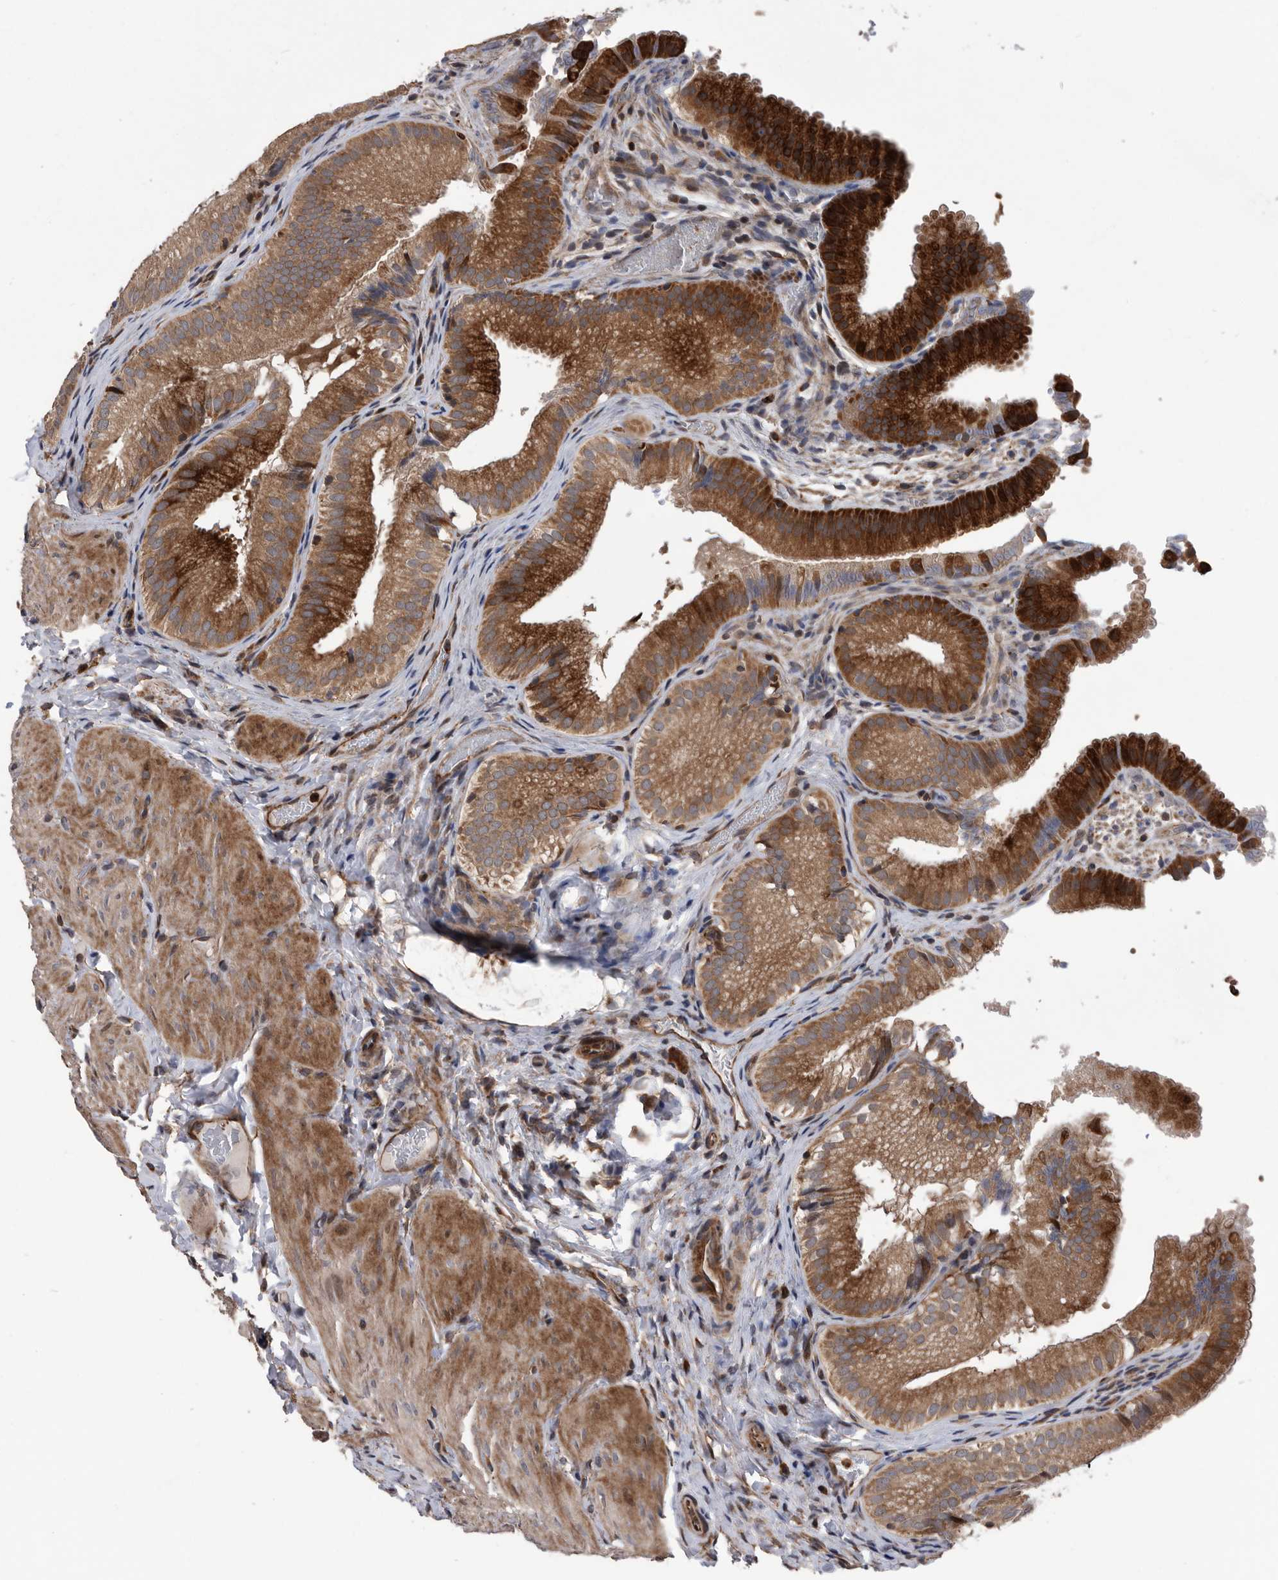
{"staining": {"intensity": "strong", "quantity": ">75%", "location": "cytoplasmic/membranous"}, "tissue": "gallbladder", "cell_type": "Glandular cells", "image_type": "normal", "snomed": [{"axis": "morphology", "description": "Normal tissue, NOS"}, {"axis": "topography", "description": "Gallbladder"}], "caption": "A high-resolution micrograph shows immunohistochemistry staining of normal gallbladder, which demonstrates strong cytoplasmic/membranous staining in about >75% of glandular cells. (DAB (3,3'-diaminobenzidine) IHC with brightfield microscopy, high magnification).", "gene": "SERINC2", "patient": {"sex": "female", "age": 30}}